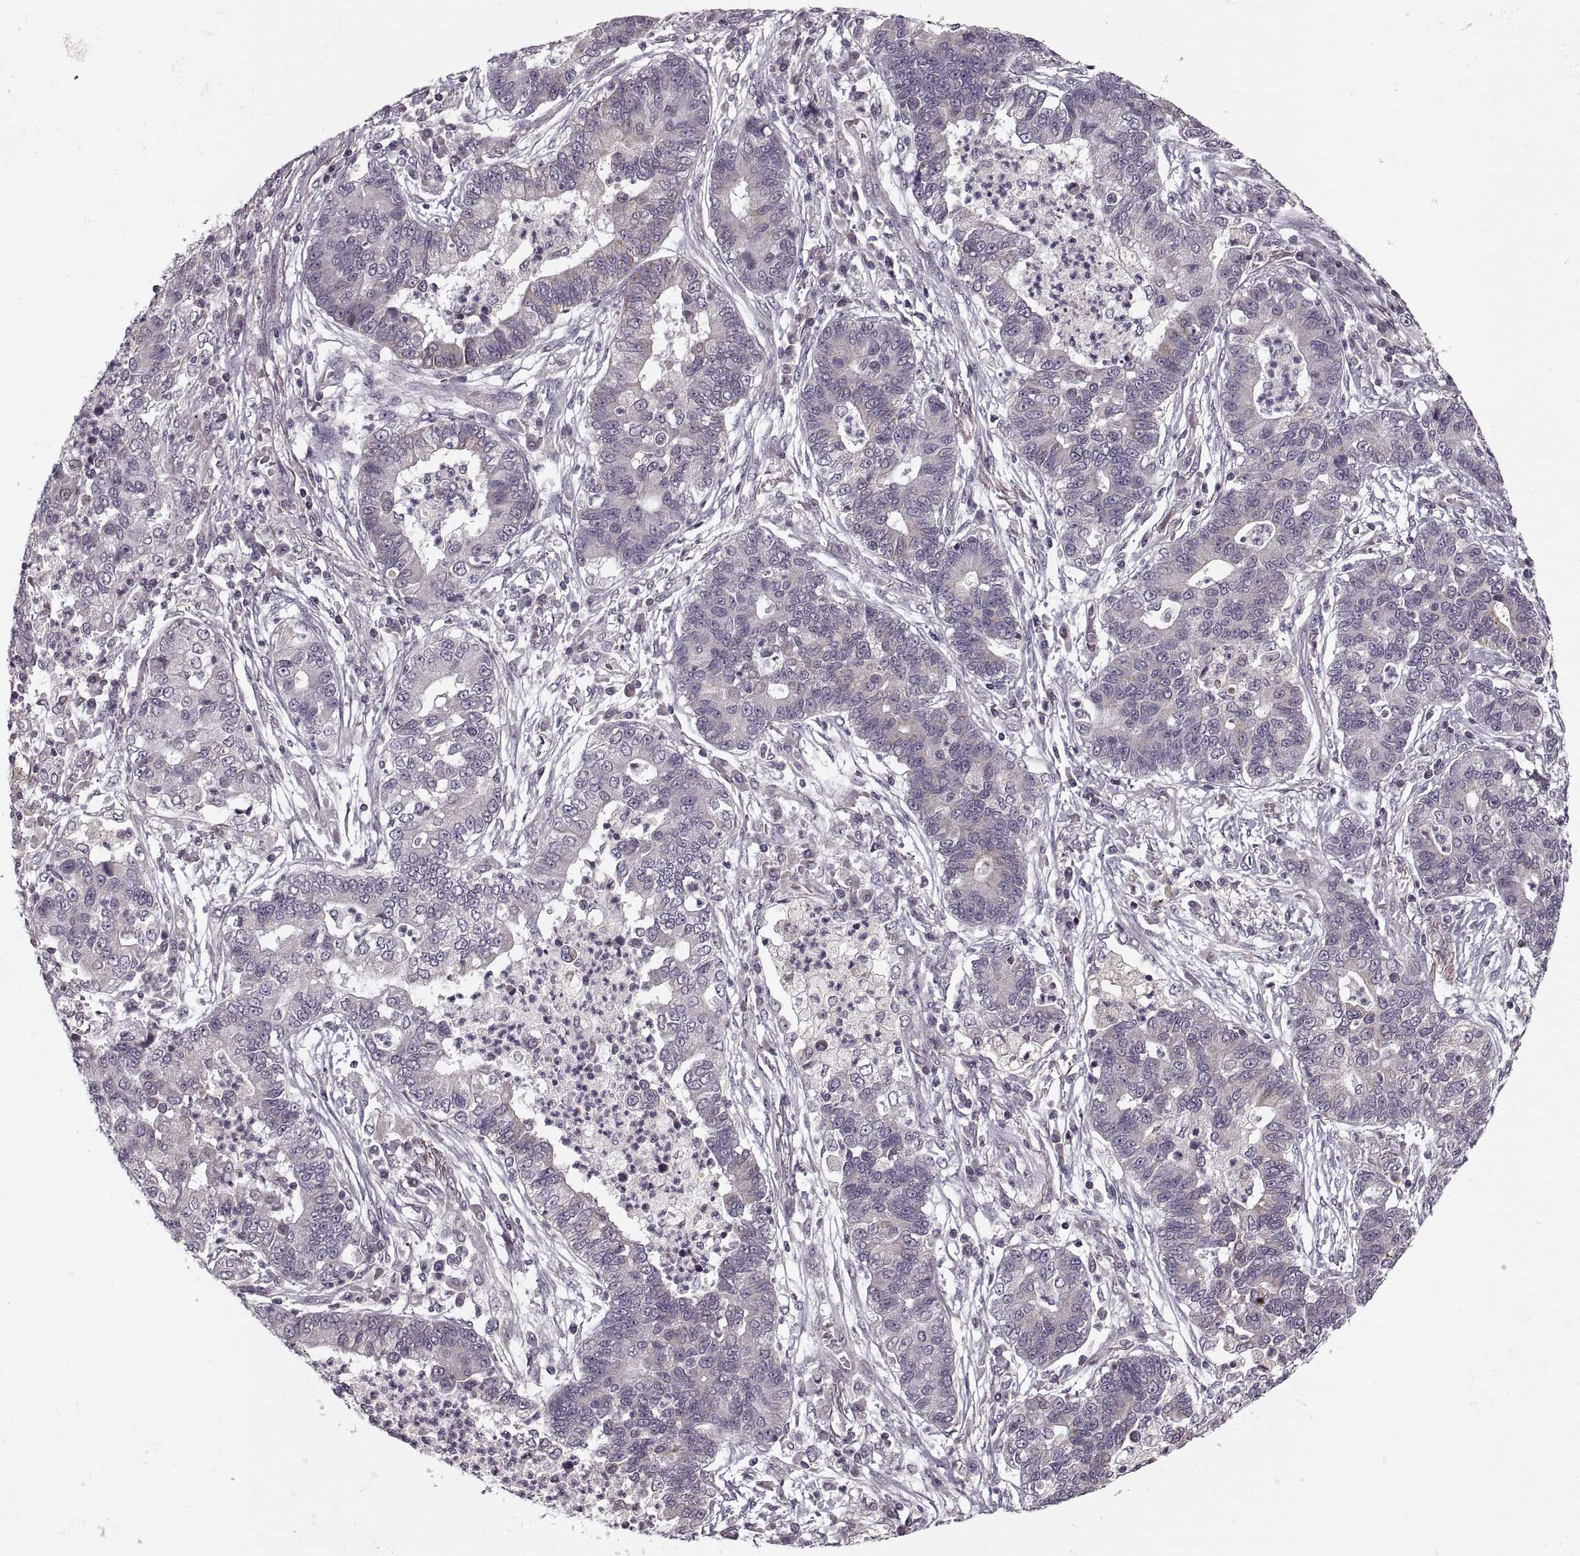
{"staining": {"intensity": "negative", "quantity": "none", "location": "none"}, "tissue": "lung cancer", "cell_type": "Tumor cells", "image_type": "cancer", "snomed": [{"axis": "morphology", "description": "Adenocarcinoma, NOS"}, {"axis": "topography", "description": "Lung"}], "caption": "Immunohistochemistry (IHC) image of neoplastic tissue: adenocarcinoma (lung) stained with DAB displays no significant protein expression in tumor cells. Brightfield microscopy of immunohistochemistry (IHC) stained with DAB (3,3'-diaminobenzidine) (brown) and hematoxylin (blue), captured at high magnification.", "gene": "ASIC3", "patient": {"sex": "female", "age": 57}}